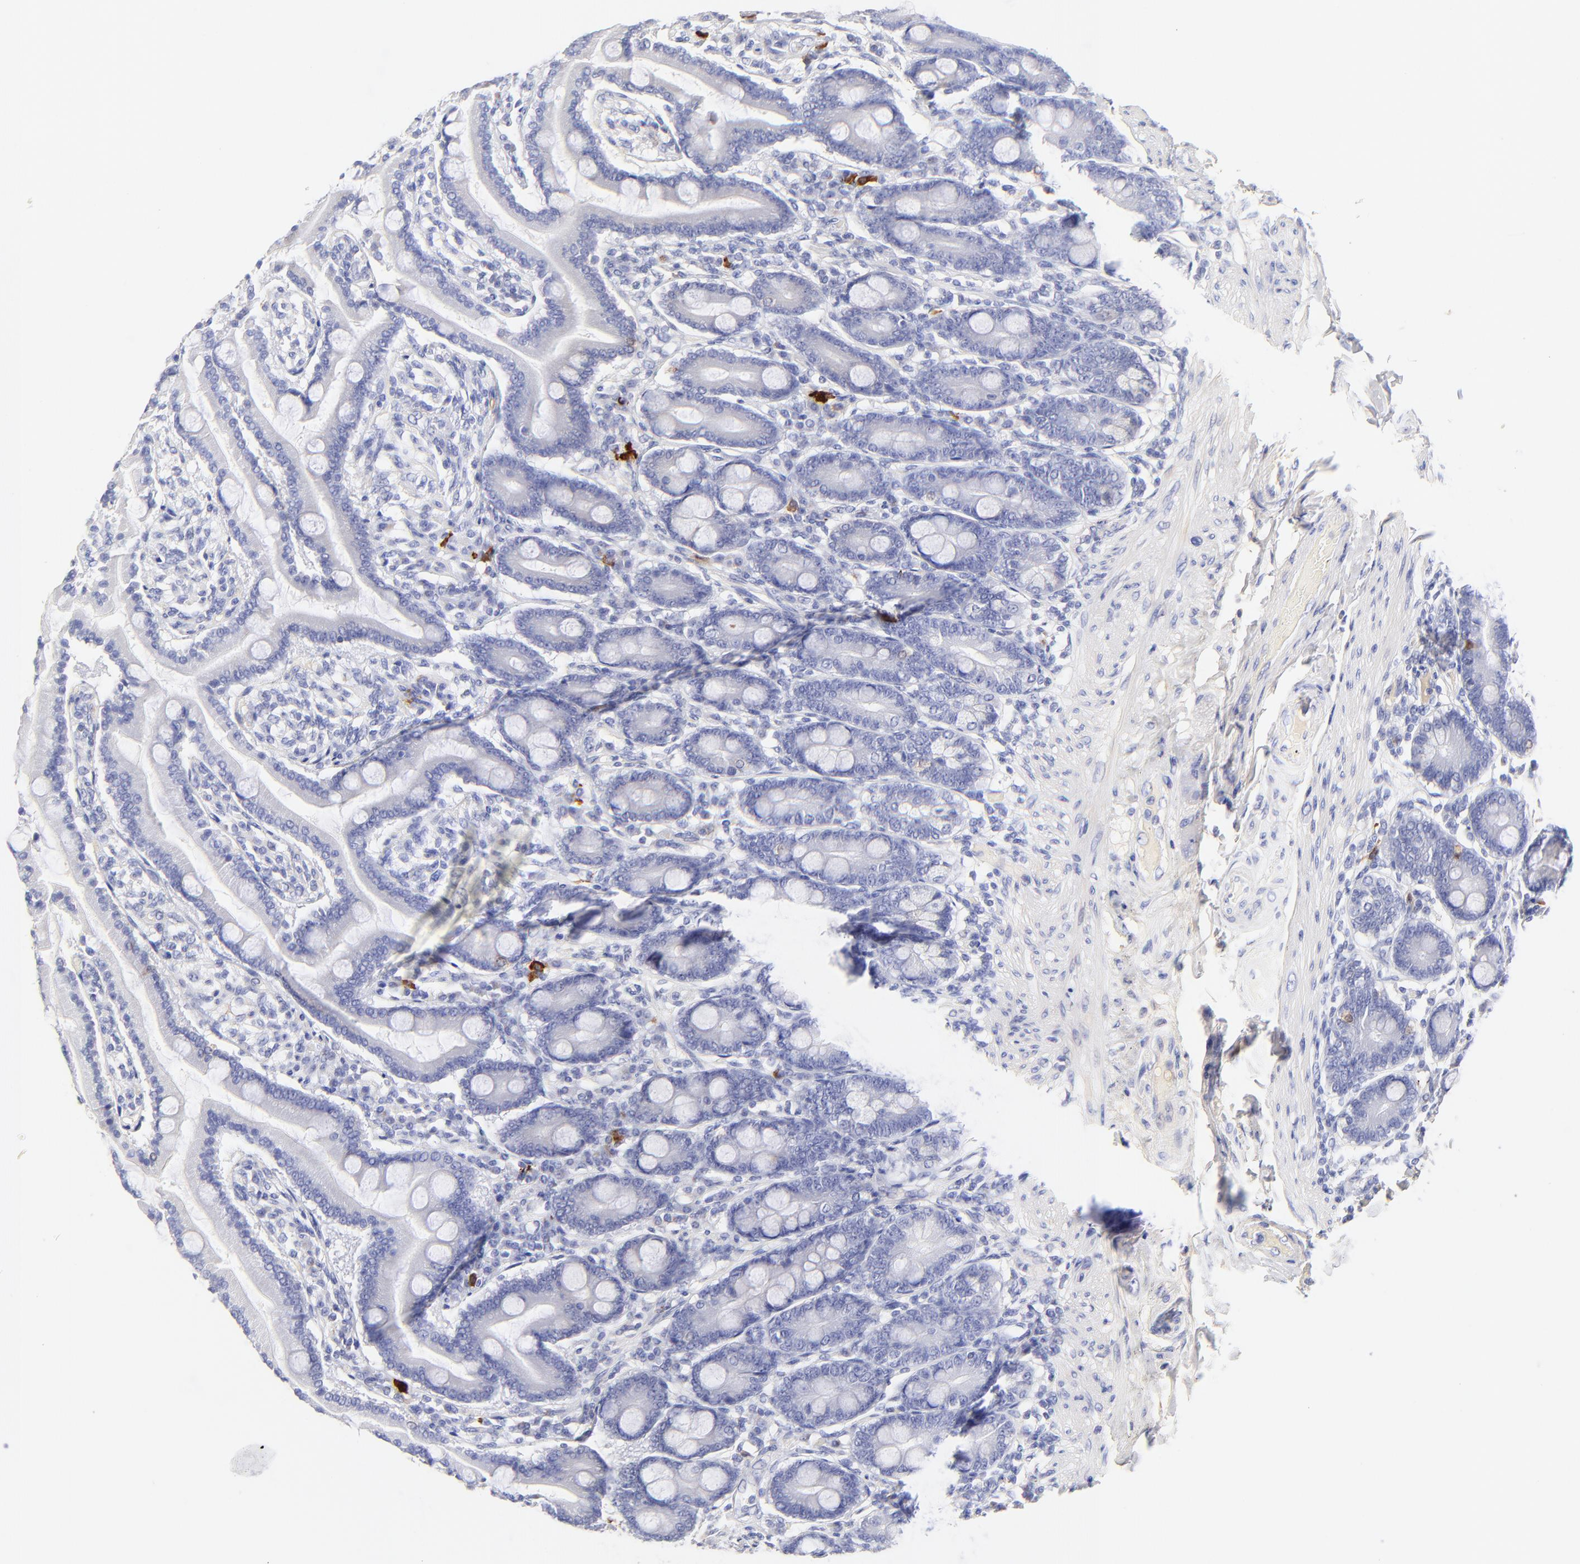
{"staining": {"intensity": "negative", "quantity": "none", "location": "none"}, "tissue": "duodenum", "cell_type": "Glandular cells", "image_type": "normal", "snomed": [{"axis": "morphology", "description": "Normal tissue, NOS"}, {"axis": "topography", "description": "Duodenum"}], "caption": "Glandular cells show no significant expression in unremarkable duodenum. The staining was performed using DAB to visualize the protein expression in brown, while the nuclei were stained in blue with hematoxylin (Magnification: 20x).", "gene": "ASB9", "patient": {"sex": "female", "age": 64}}